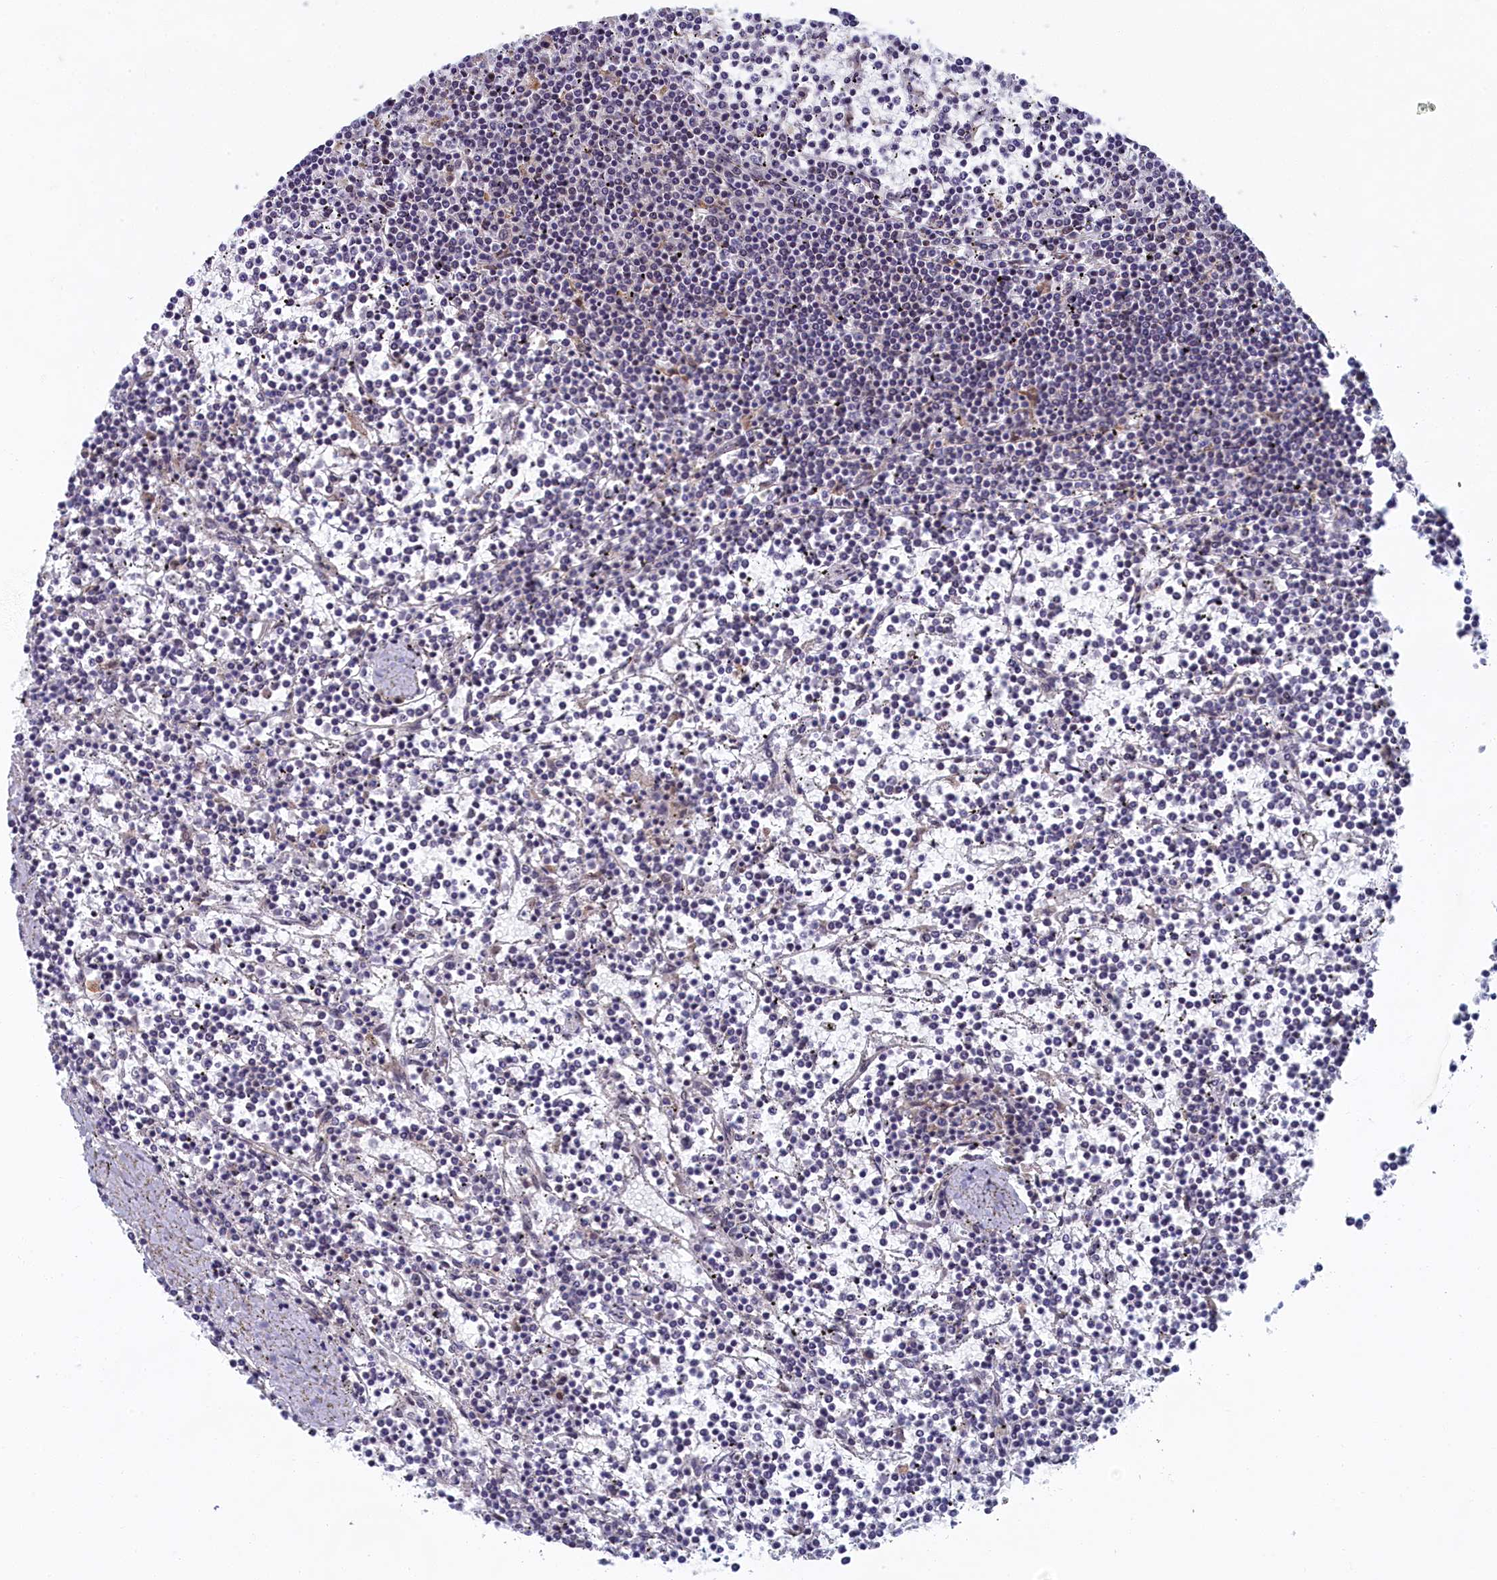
{"staining": {"intensity": "negative", "quantity": "none", "location": "none"}, "tissue": "lymphoma", "cell_type": "Tumor cells", "image_type": "cancer", "snomed": [{"axis": "morphology", "description": "Malignant lymphoma, non-Hodgkin's type, Low grade"}, {"axis": "topography", "description": "Spleen"}], "caption": "IHC histopathology image of human low-grade malignant lymphoma, non-Hodgkin's type stained for a protein (brown), which displays no positivity in tumor cells.", "gene": "DNAJC17", "patient": {"sex": "female", "age": 19}}